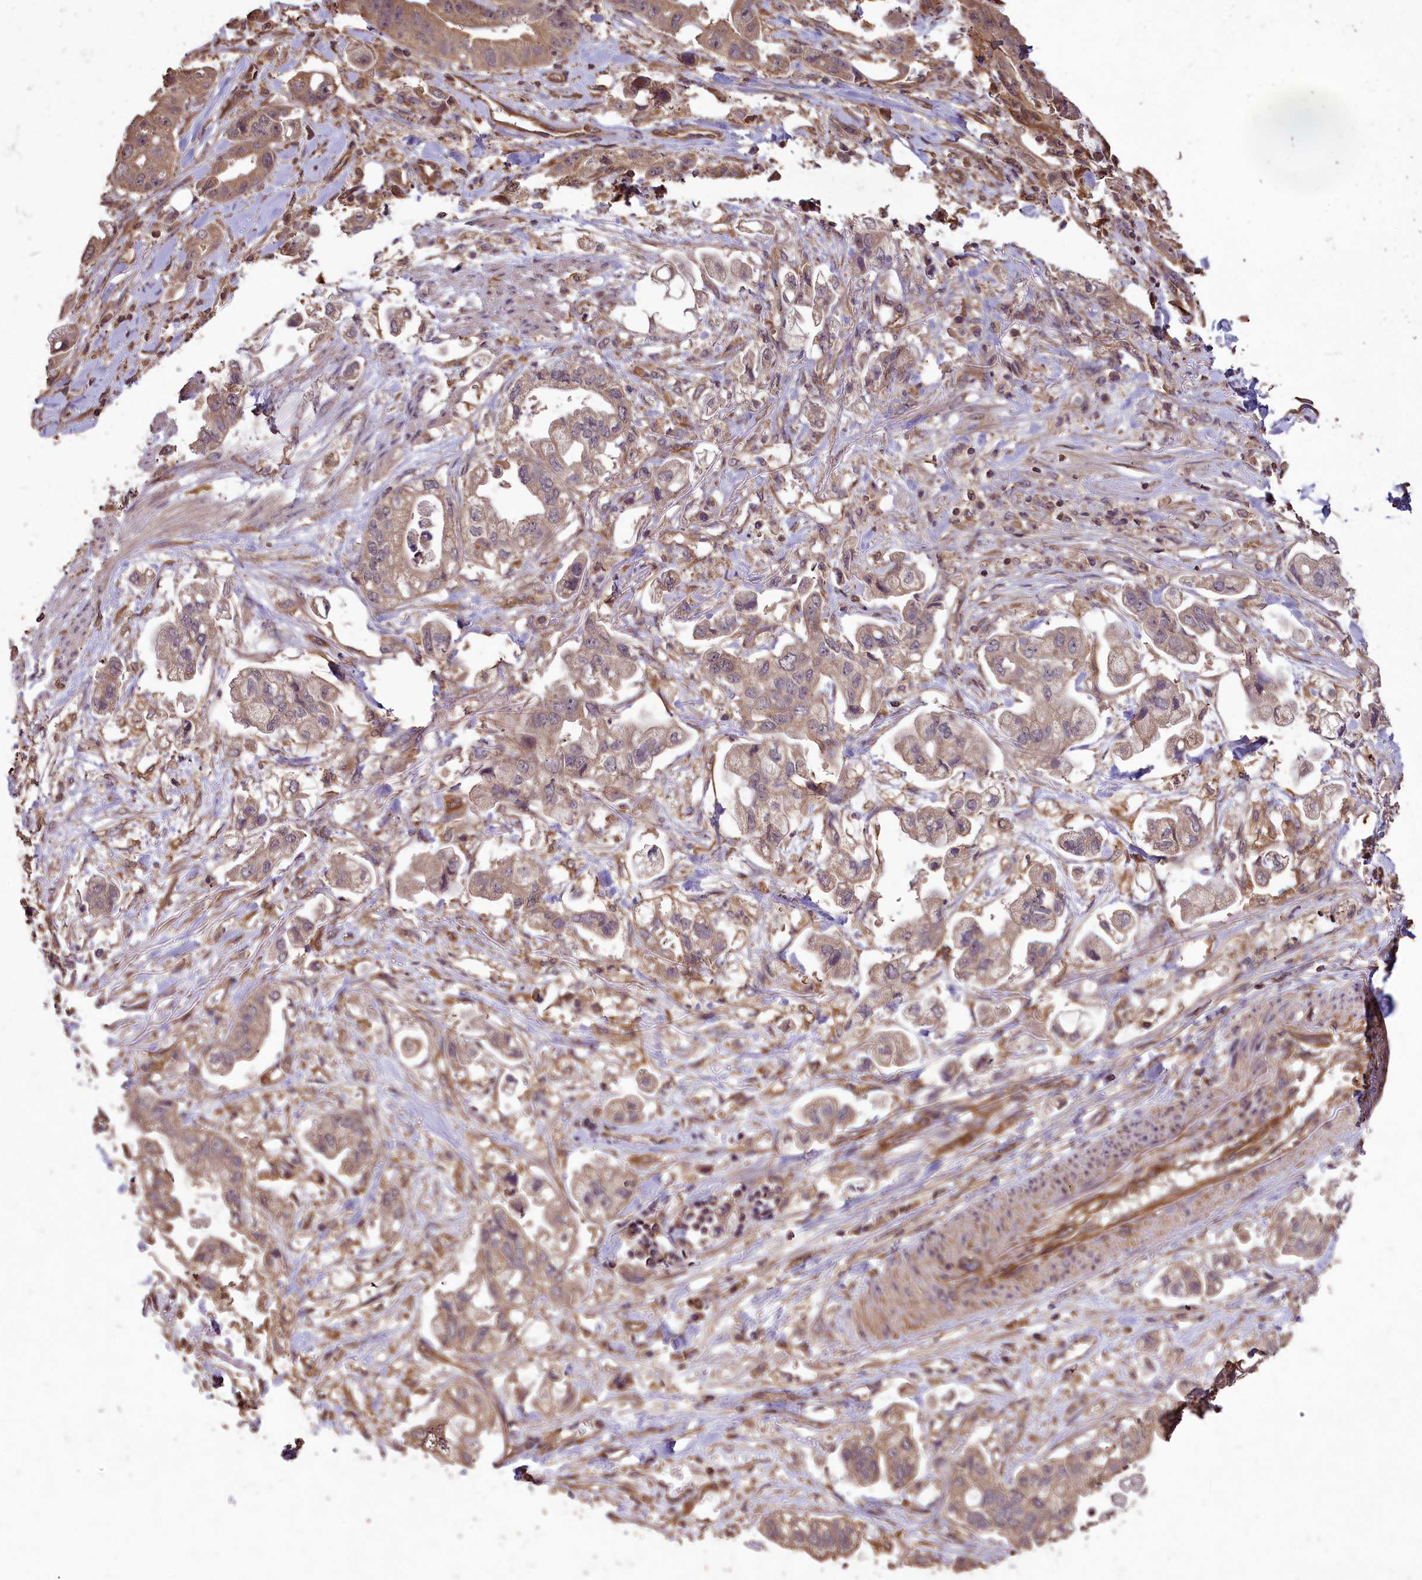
{"staining": {"intensity": "weak", "quantity": "25%-75%", "location": "cytoplasmic/membranous"}, "tissue": "stomach cancer", "cell_type": "Tumor cells", "image_type": "cancer", "snomed": [{"axis": "morphology", "description": "Adenocarcinoma, NOS"}, {"axis": "topography", "description": "Stomach"}], "caption": "Protein staining reveals weak cytoplasmic/membranous expression in approximately 25%-75% of tumor cells in adenocarcinoma (stomach).", "gene": "TTLL10", "patient": {"sex": "male", "age": 62}}